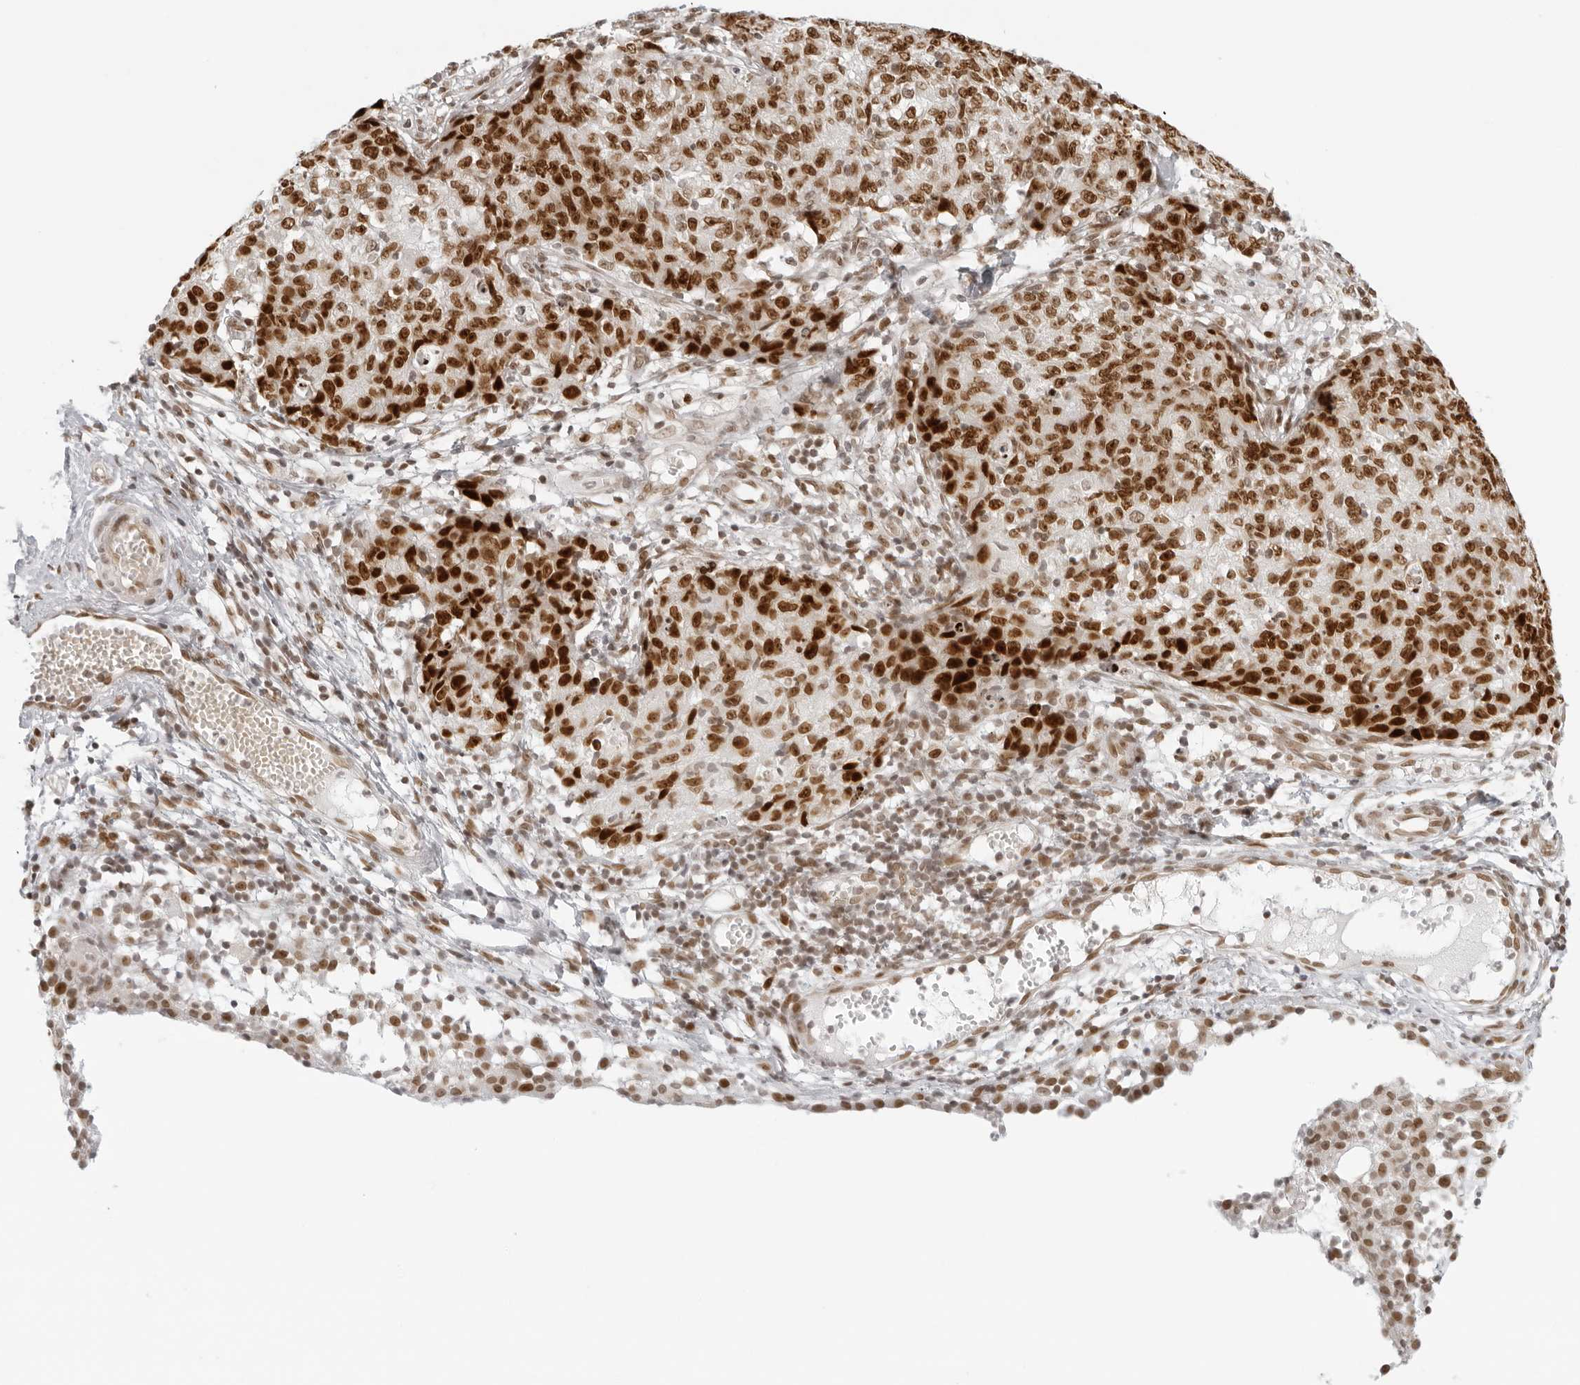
{"staining": {"intensity": "strong", "quantity": ">75%", "location": "nuclear"}, "tissue": "ovarian cancer", "cell_type": "Tumor cells", "image_type": "cancer", "snomed": [{"axis": "morphology", "description": "Carcinoma, endometroid"}, {"axis": "topography", "description": "Ovary"}], "caption": "There is high levels of strong nuclear expression in tumor cells of ovarian endometroid carcinoma, as demonstrated by immunohistochemical staining (brown color).", "gene": "RCC1", "patient": {"sex": "female", "age": 42}}